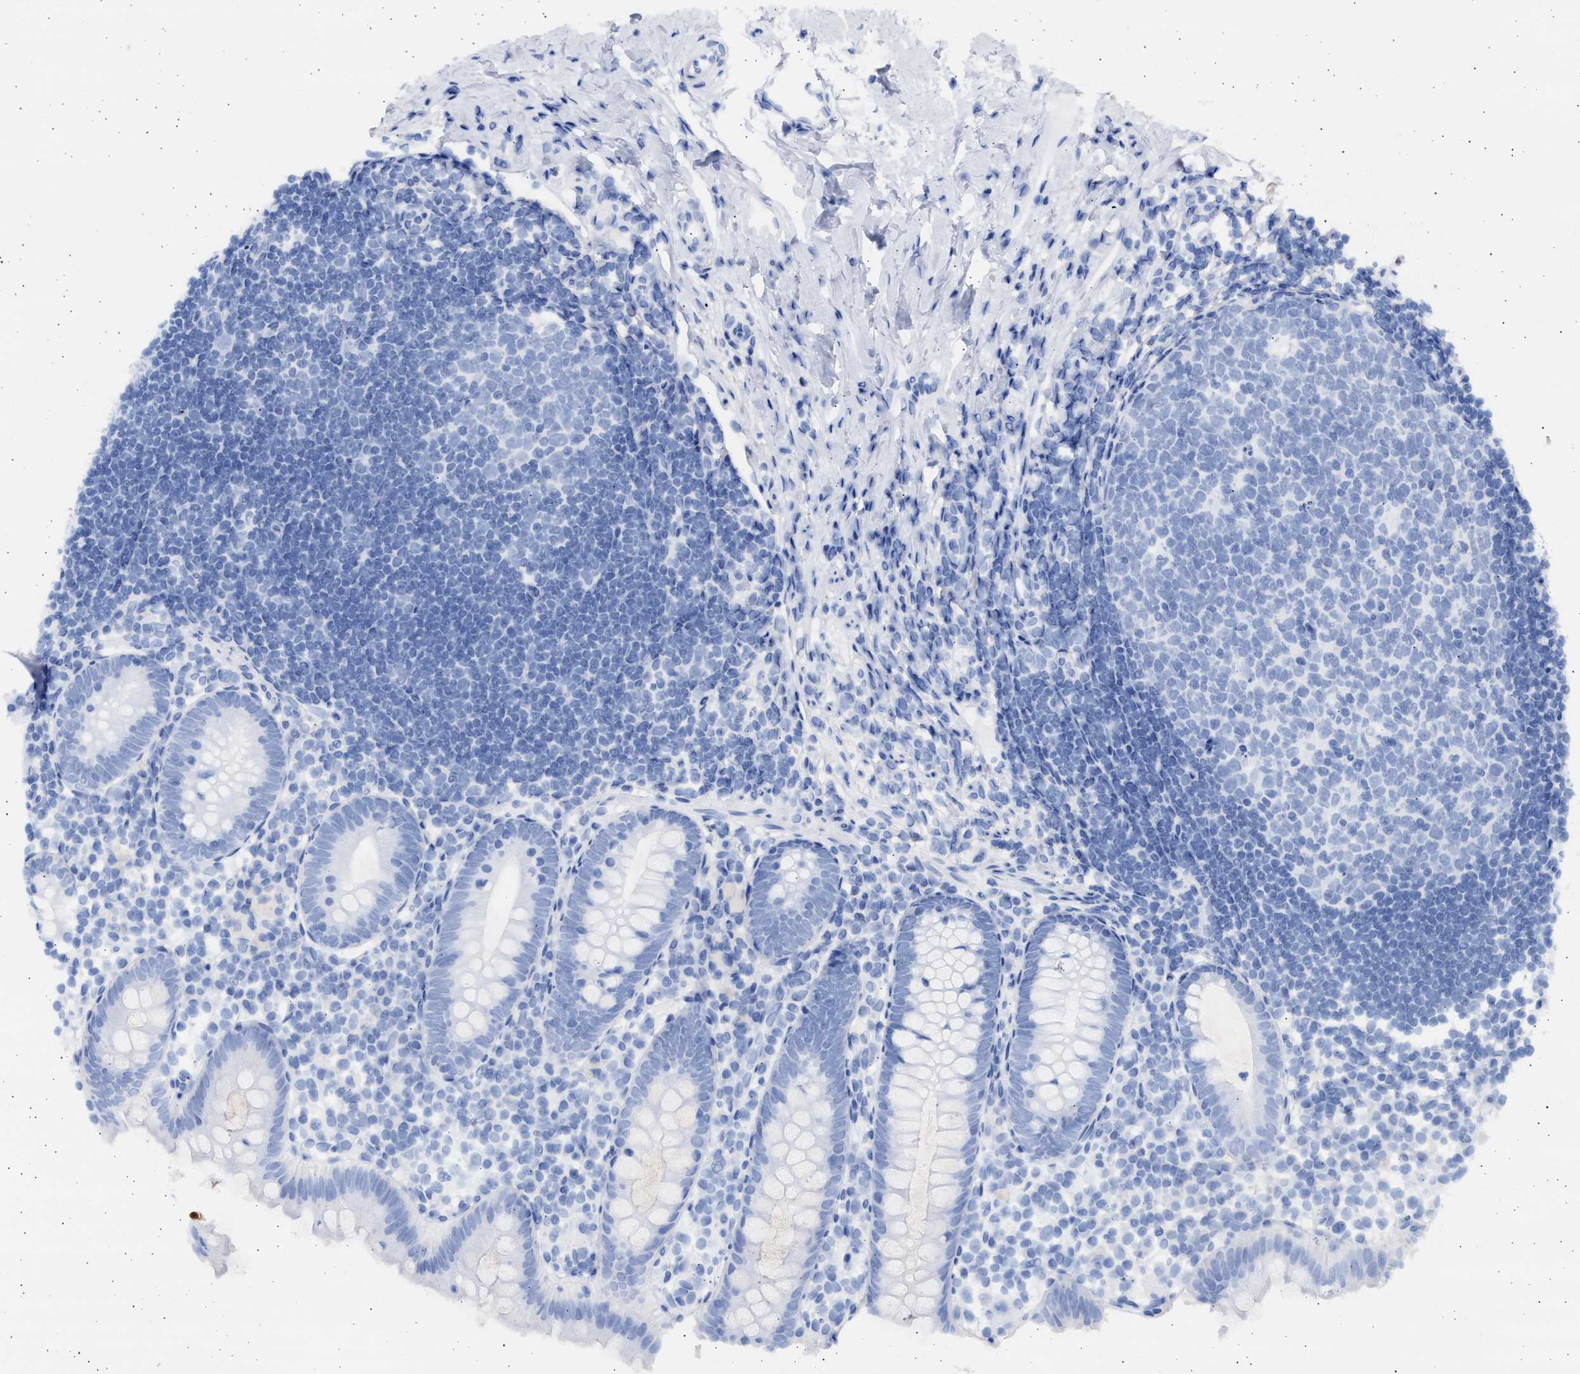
{"staining": {"intensity": "negative", "quantity": "none", "location": "none"}, "tissue": "appendix", "cell_type": "Glandular cells", "image_type": "normal", "snomed": [{"axis": "morphology", "description": "Normal tissue, NOS"}, {"axis": "topography", "description": "Appendix"}], "caption": "High power microscopy image of an IHC micrograph of benign appendix, revealing no significant staining in glandular cells. (DAB immunohistochemistry visualized using brightfield microscopy, high magnification).", "gene": "ALDOC", "patient": {"sex": "female", "age": 20}}